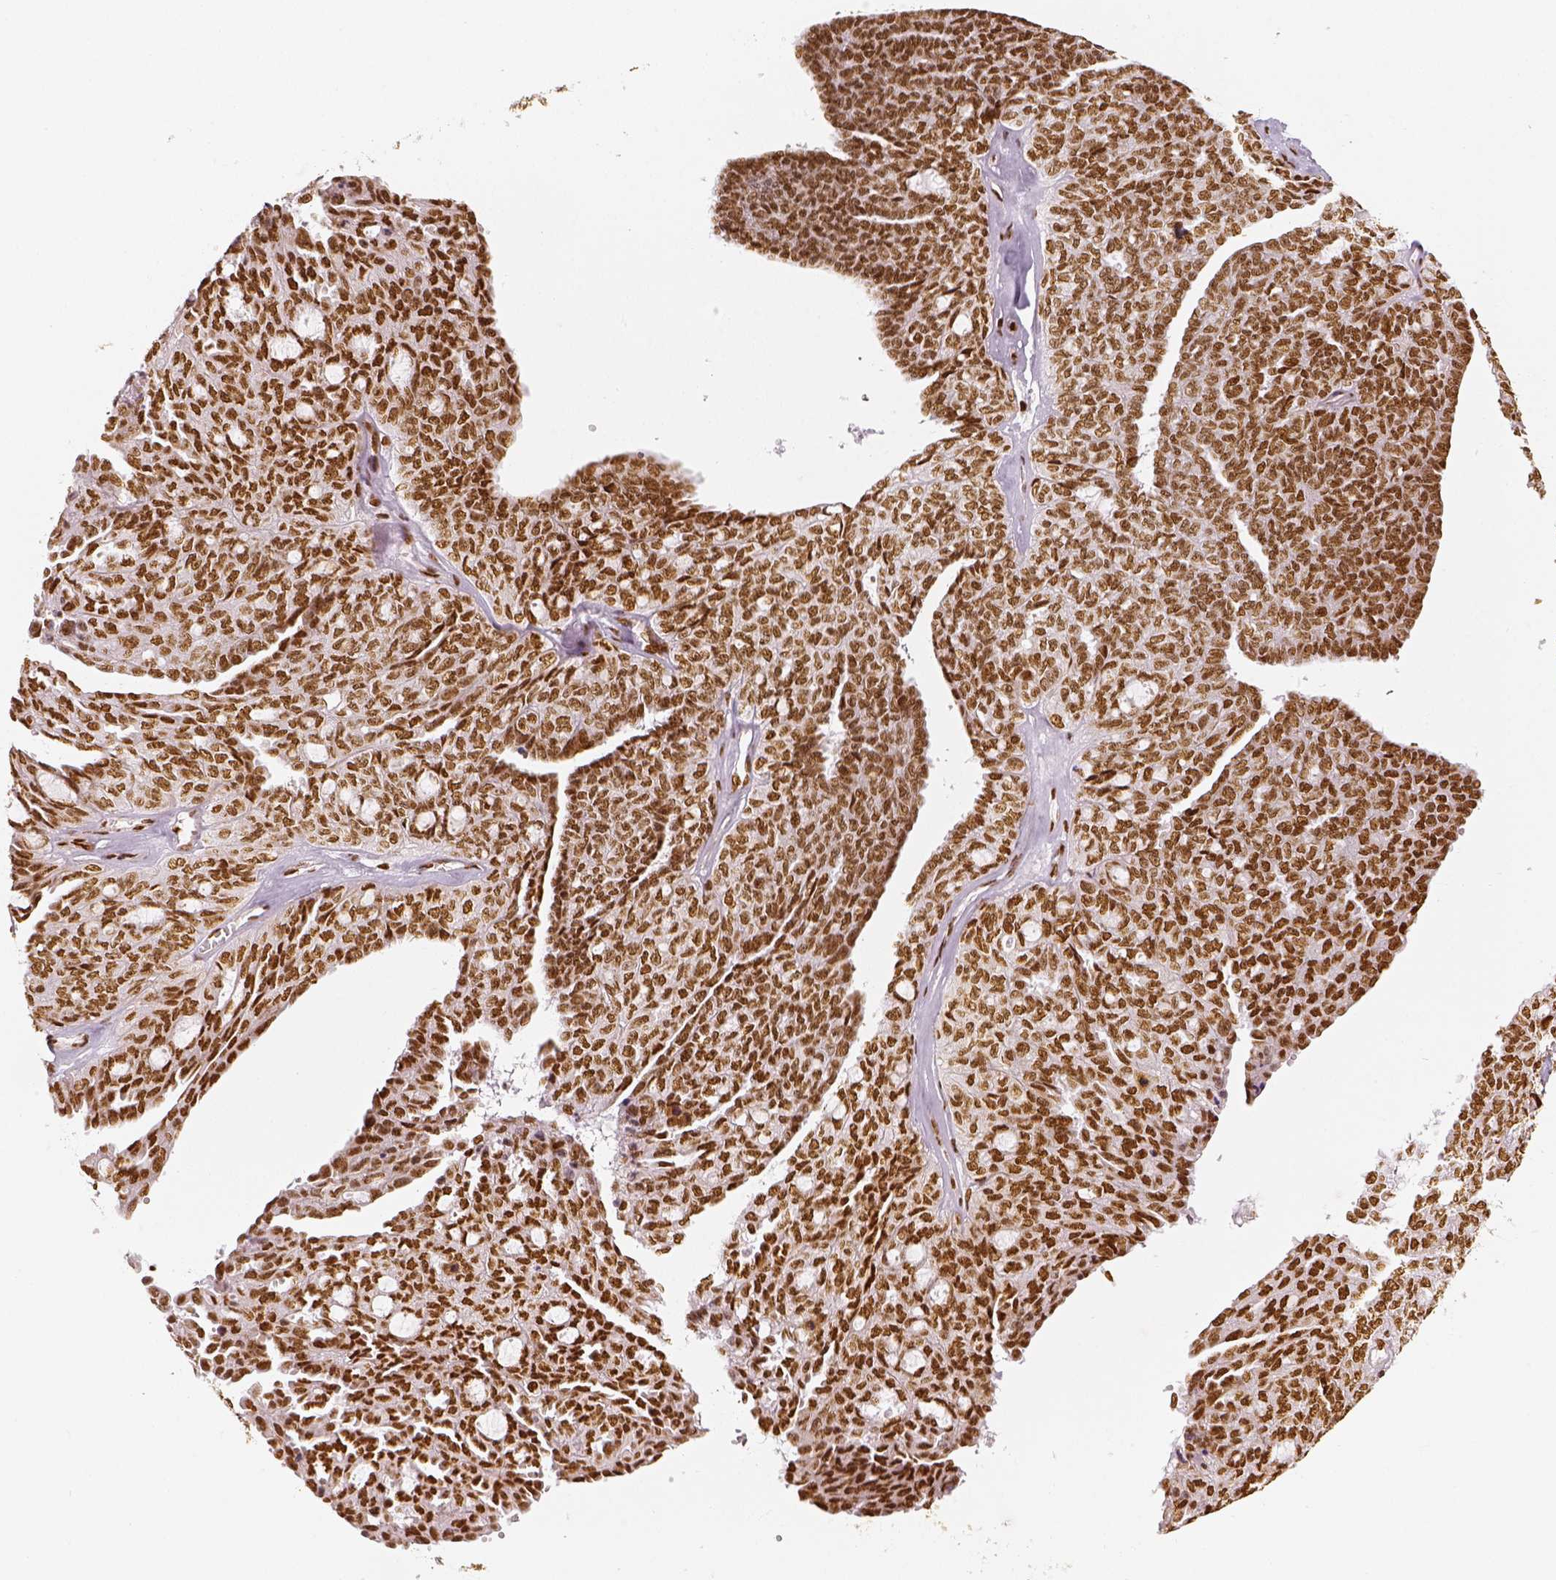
{"staining": {"intensity": "moderate", "quantity": ">75%", "location": "nuclear"}, "tissue": "ovarian cancer", "cell_type": "Tumor cells", "image_type": "cancer", "snomed": [{"axis": "morphology", "description": "Cystadenocarcinoma, serous, NOS"}, {"axis": "topography", "description": "Ovary"}], "caption": "Brown immunohistochemical staining in ovarian serous cystadenocarcinoma exhibits moderate nuclear positivity in approximately >75% of tumor cells.", "gene": "KDM5B", "patient": {"sex": "female", "age": 71}}